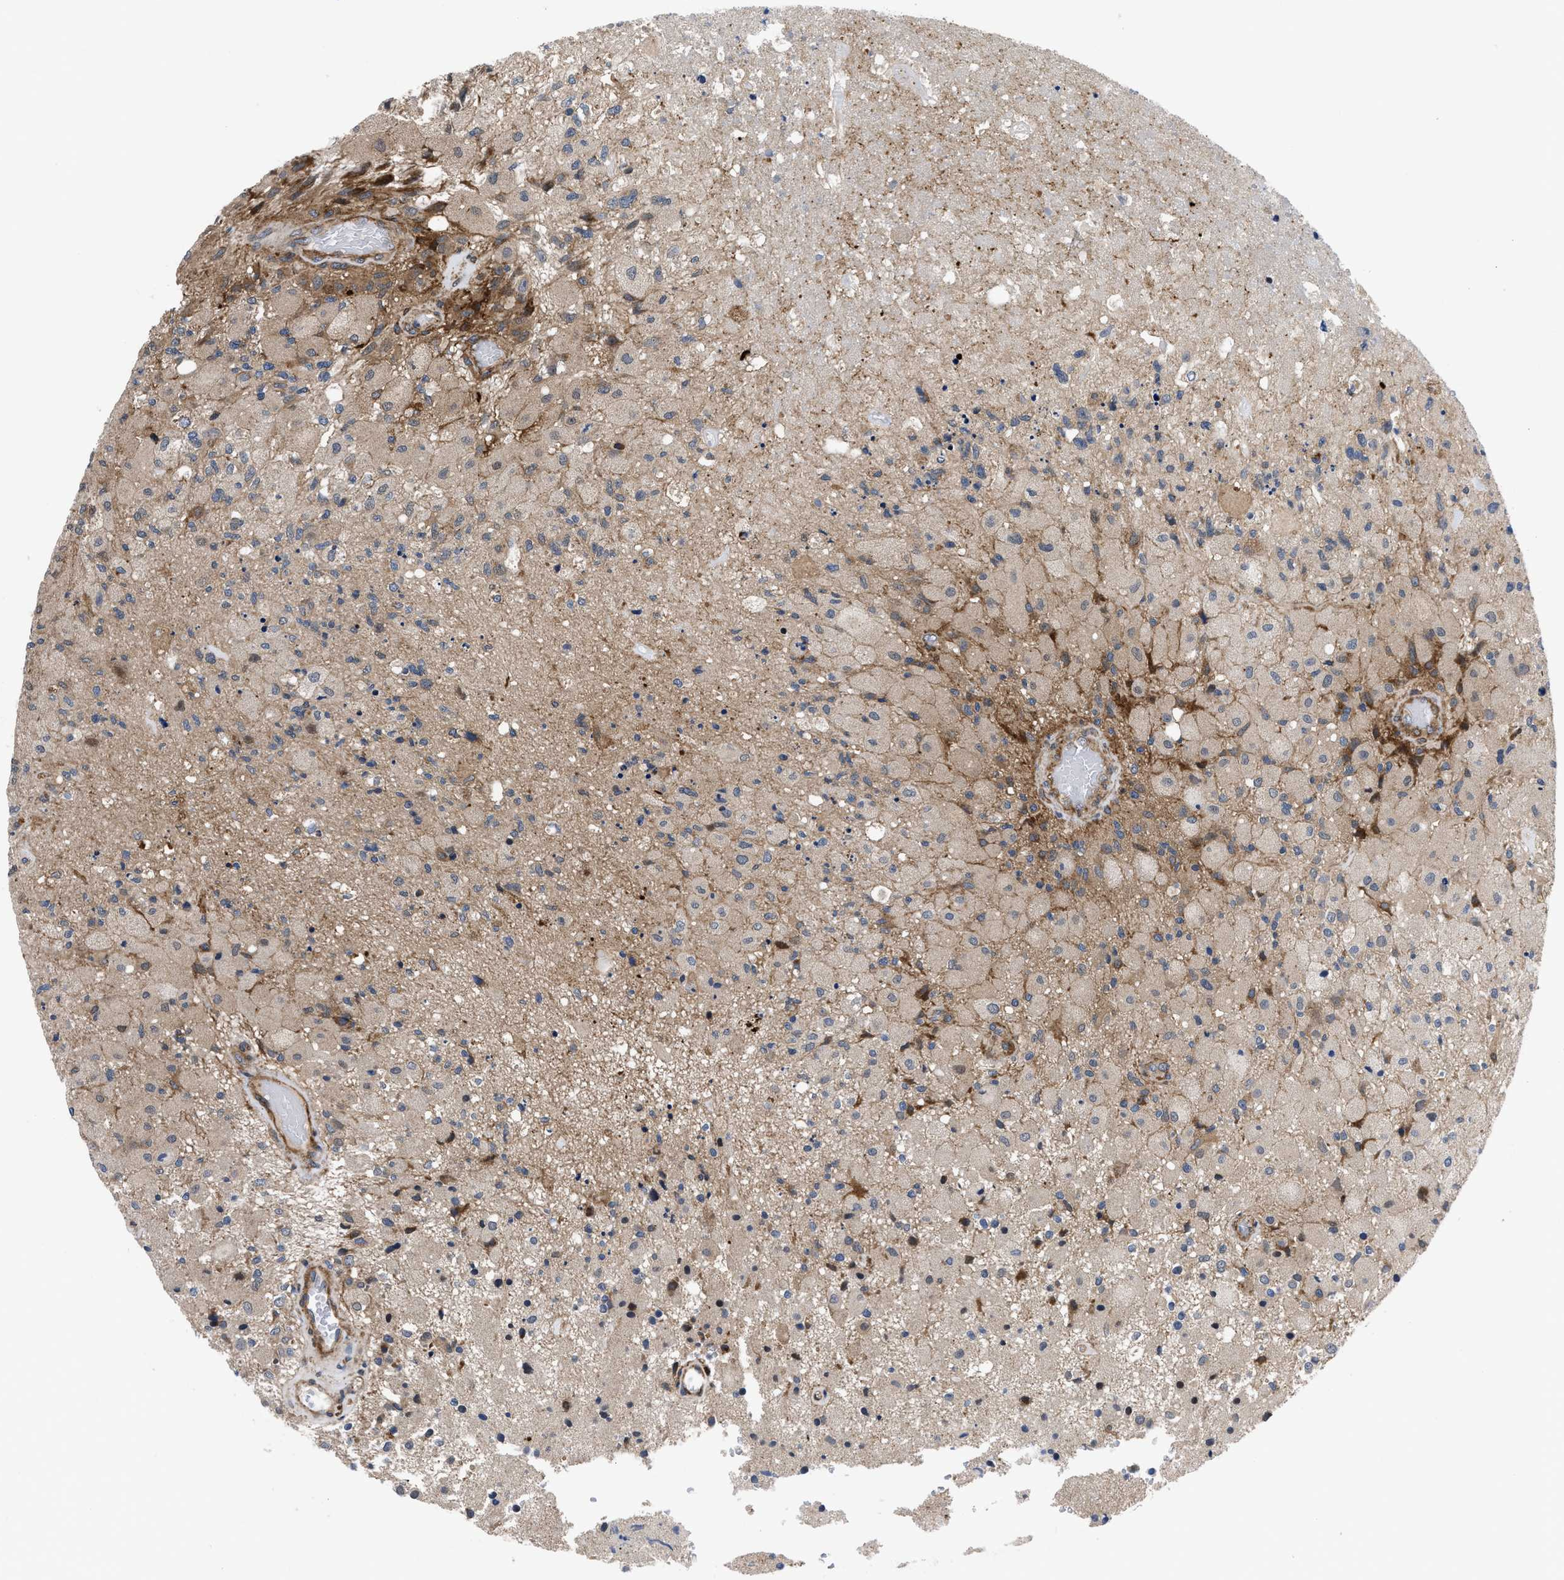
{"staining": {"intensity": "weak", "quantity": ">75%", "location": "cytoplasmic/membranous"}, "tissue": "glioma", "cell_type": "Tumor cells", "image_type": "cancer", "snomed": [{"axis": "morphology", "description": "Normal tissue, NOS"}, {"axis": "morphology", "description": "Glioma, malignant, High grade"}, {"axis": "topography", "description": "Cerebral cortex"}], "caption": "A histopathology image of human glioma stained for a protein demonstrates weak cytoplasmic/membranous brown staining in tumor cells. (DAB (3,3'-diaminobenzidine) IHC with brightfield microscopy, high magnification).", "gene": "SPAST", "patient": {"sex": "male", "age": 77}}